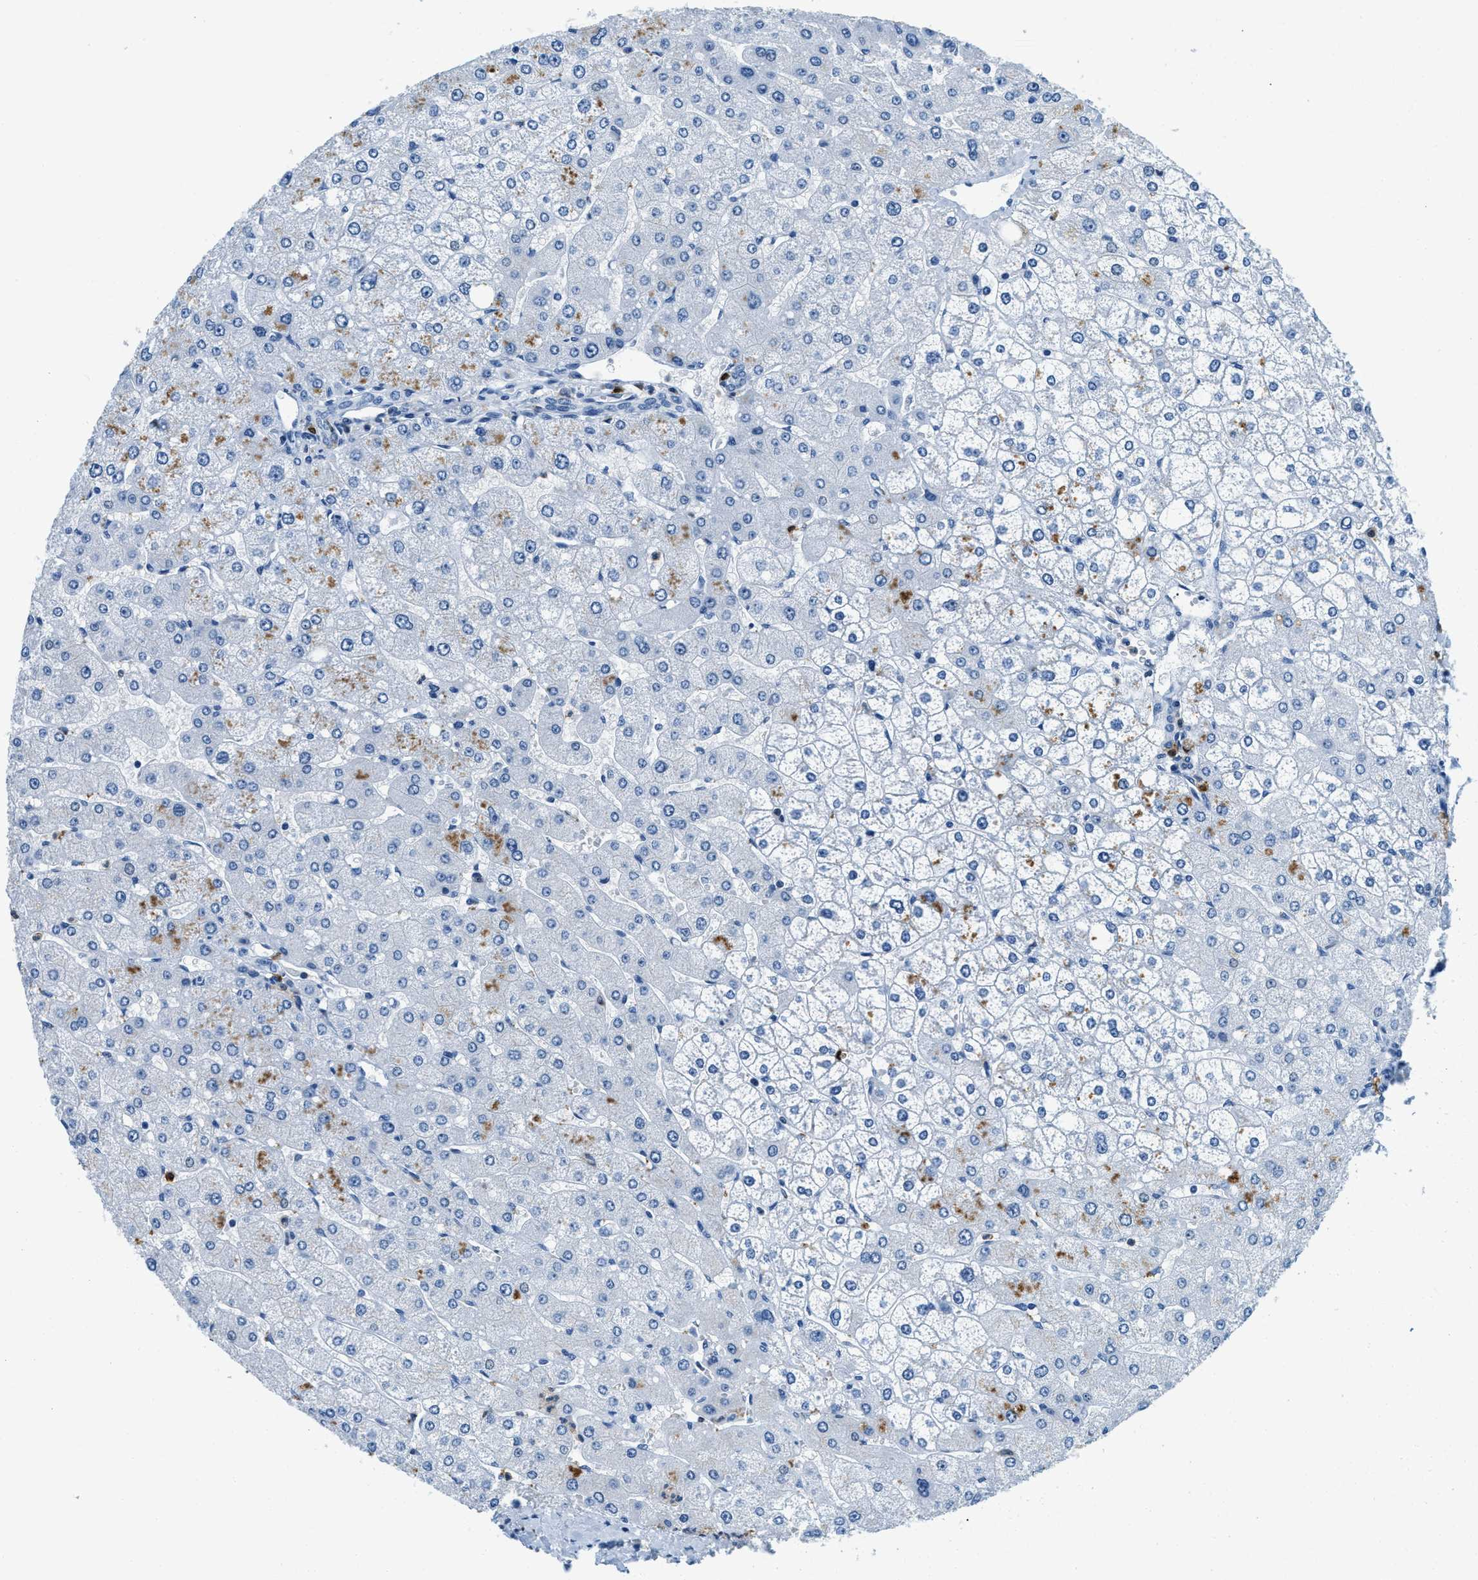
{"staining": {"intensity": "negative", "quantity": "none", "location": "none"}, "tissue": "liver", "cell_type": "Cholangiocytes", "image_type": "normal", "snomed": [{"axis": "morphology", "description": "Normal tissue, NOS"}, {"axis": "topography", "description": "Liver"}], "caption": "This image is of benign liver stained with IHC to label a protein in brown with the nuclei are counter-stained blue. There is no expression in cholangiocytes. The staining is performed using DAB brown chromogen with nuclei counter-stained in using hematoxylin.", "gene": "CAPG", "patient": {"sex": "male", "age": 55}}